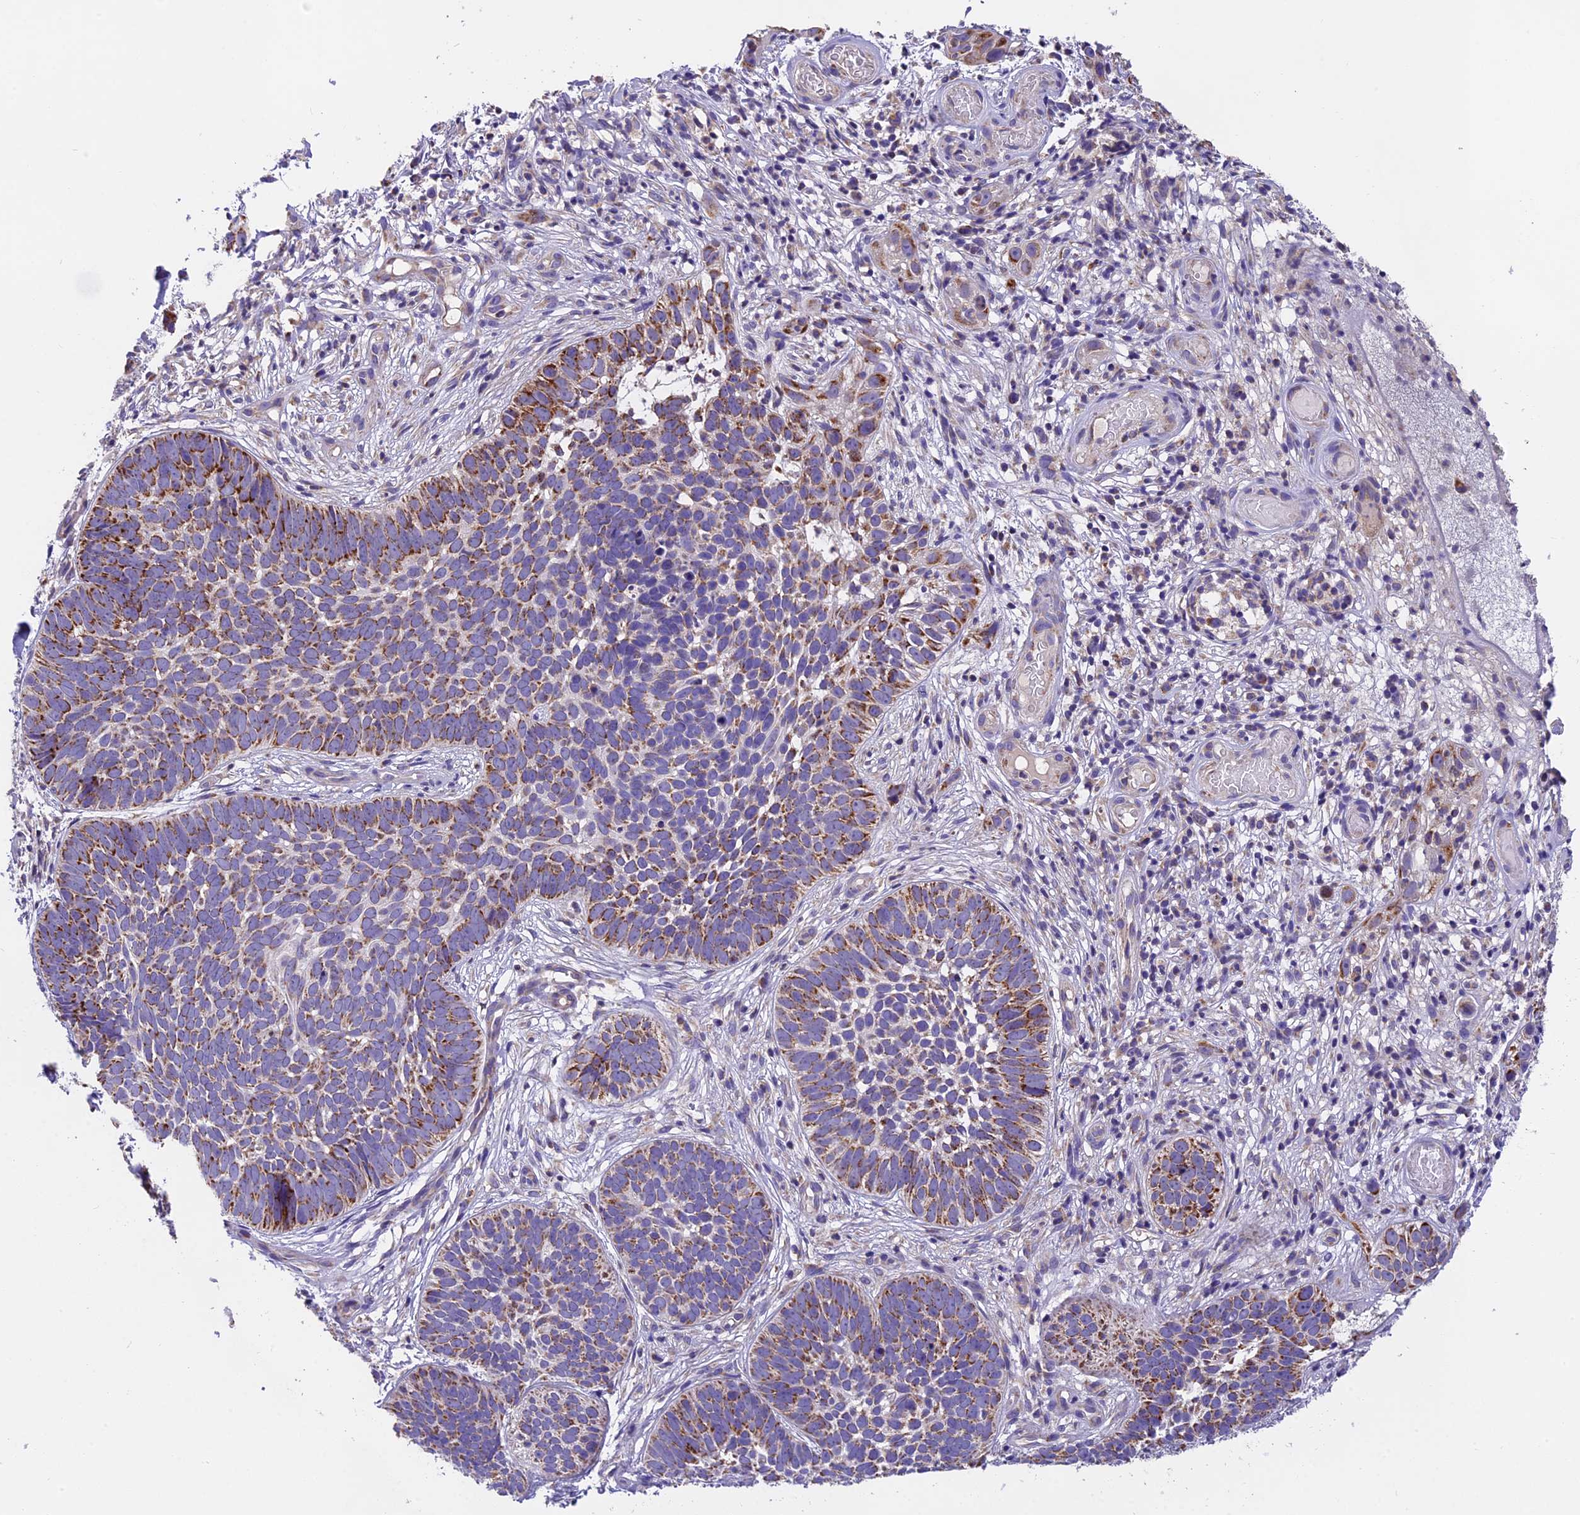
{"staining": {"intensity": "moderate", "quantity": ">75%", "location": "cytoplasmic/membranous"}, "tissue": "skin cancer", "cell_type": "Tumor cells", "image_type": "cancer", "snomed": [{"axis": "morphology", "description": "Basal cell carcinoma"}, {"axis": "topography", "description": "Skin"}], "caption": "Immunohistochemistry (IHC) histopathology image of neoplastic tissue: human skin cancer (basal cell carcinoma) stained using immunohistochemistry exhibits medium levels of moderate protein expression localized specifically in the cytoplasmic/membranous of tumor cells, appearing as a cytoplasmic/membranous brown color.", "gene": "MGME1", "patient": {"sex": "male", "age": 89}}